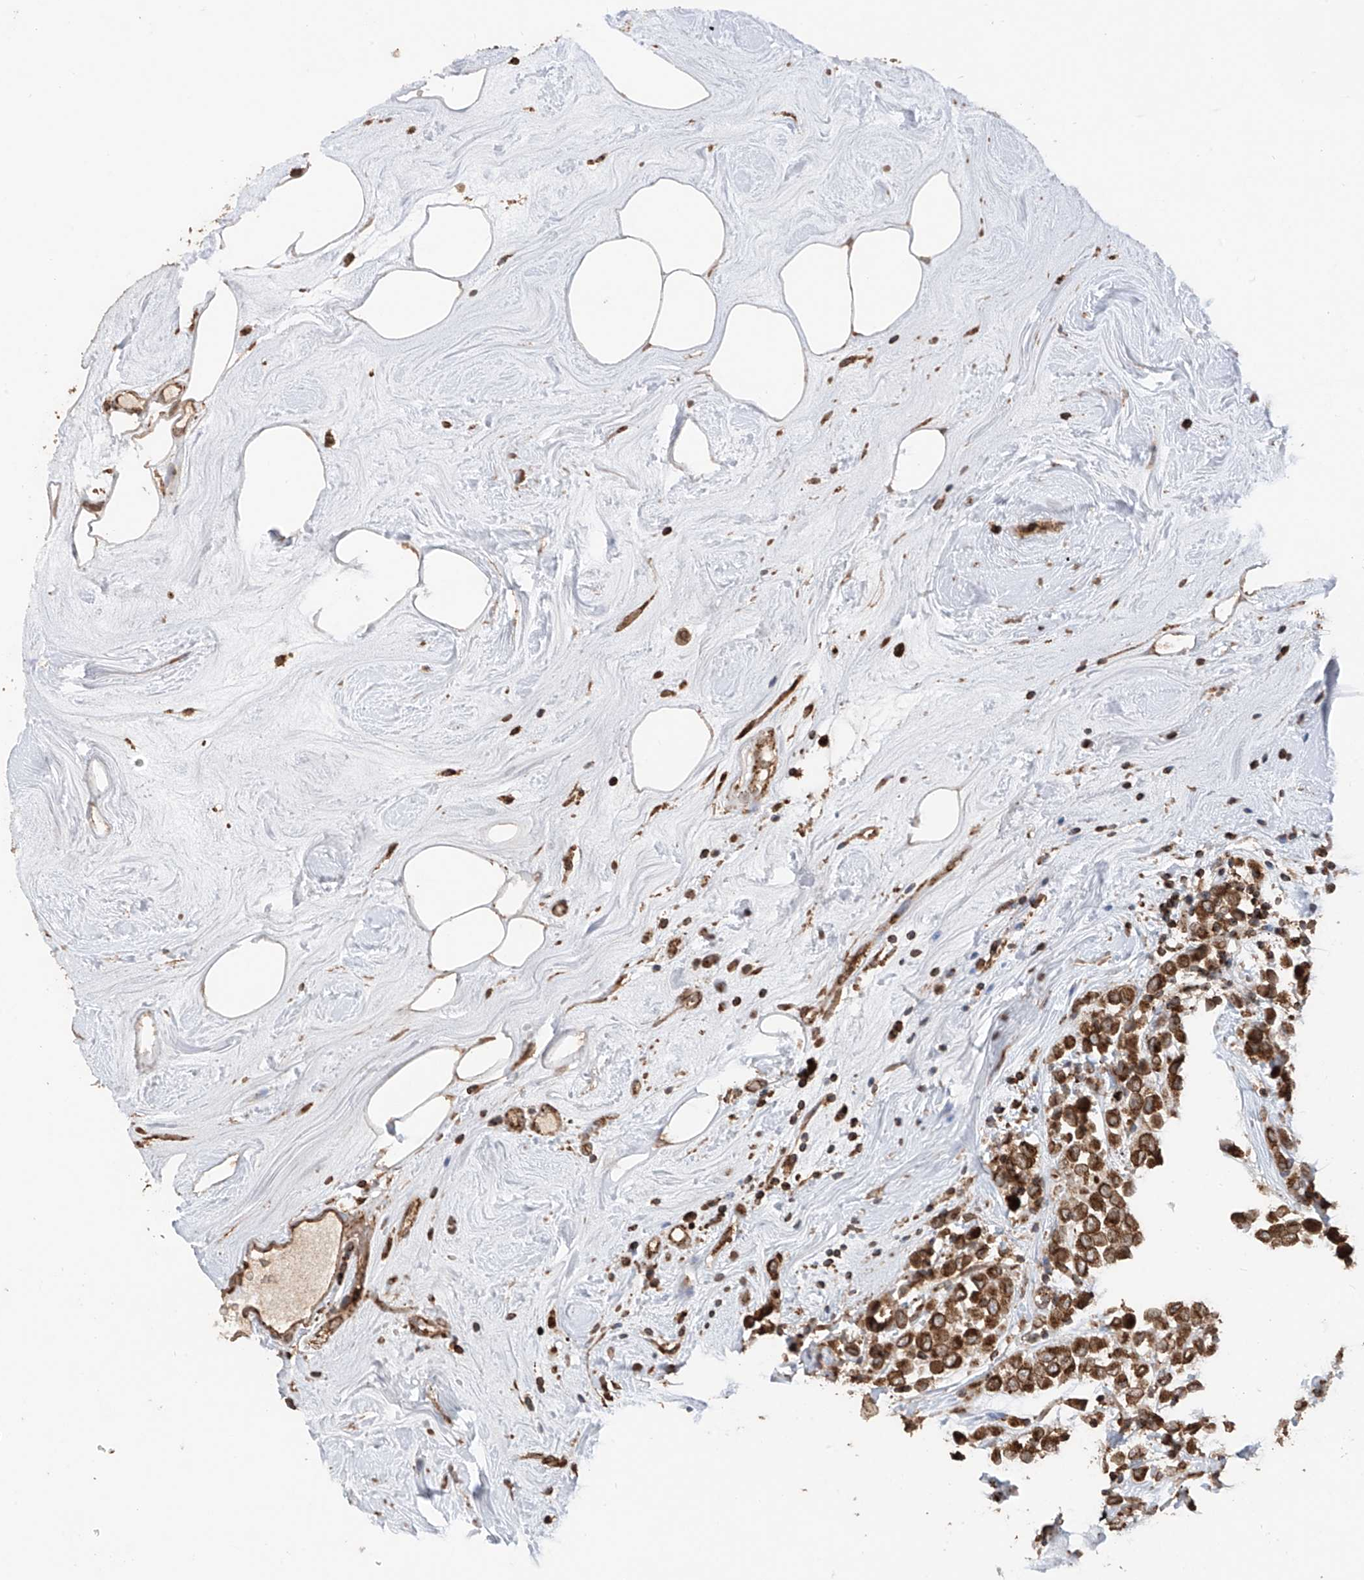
{"staining": {"intensity": "strong", "quantity": ">75%", "location": "cytoplasmic/membranous"}, "tissue": "breast cancer", "cell_type": "Tumor cells", "image_type": "cancer", "snomed": [{"axis": "morphology", "description": "Duct carcinoma"}, {"axis": "topography", "description": "Breast"}], "caption": "High-magnification brightfield microscopy of infiltrating ductal carcinoma (breast) stained with DAB (brown) and counterstained with hematoxylin (blue). tumor cells exhibit strong cytoplasmic/membranous expression is seen in approximately>75% of cells. (IHC, brightfield microscopy, high magnification).", "gene": "AHCTF1", "patient": {"sex": "female", "age": 61}}